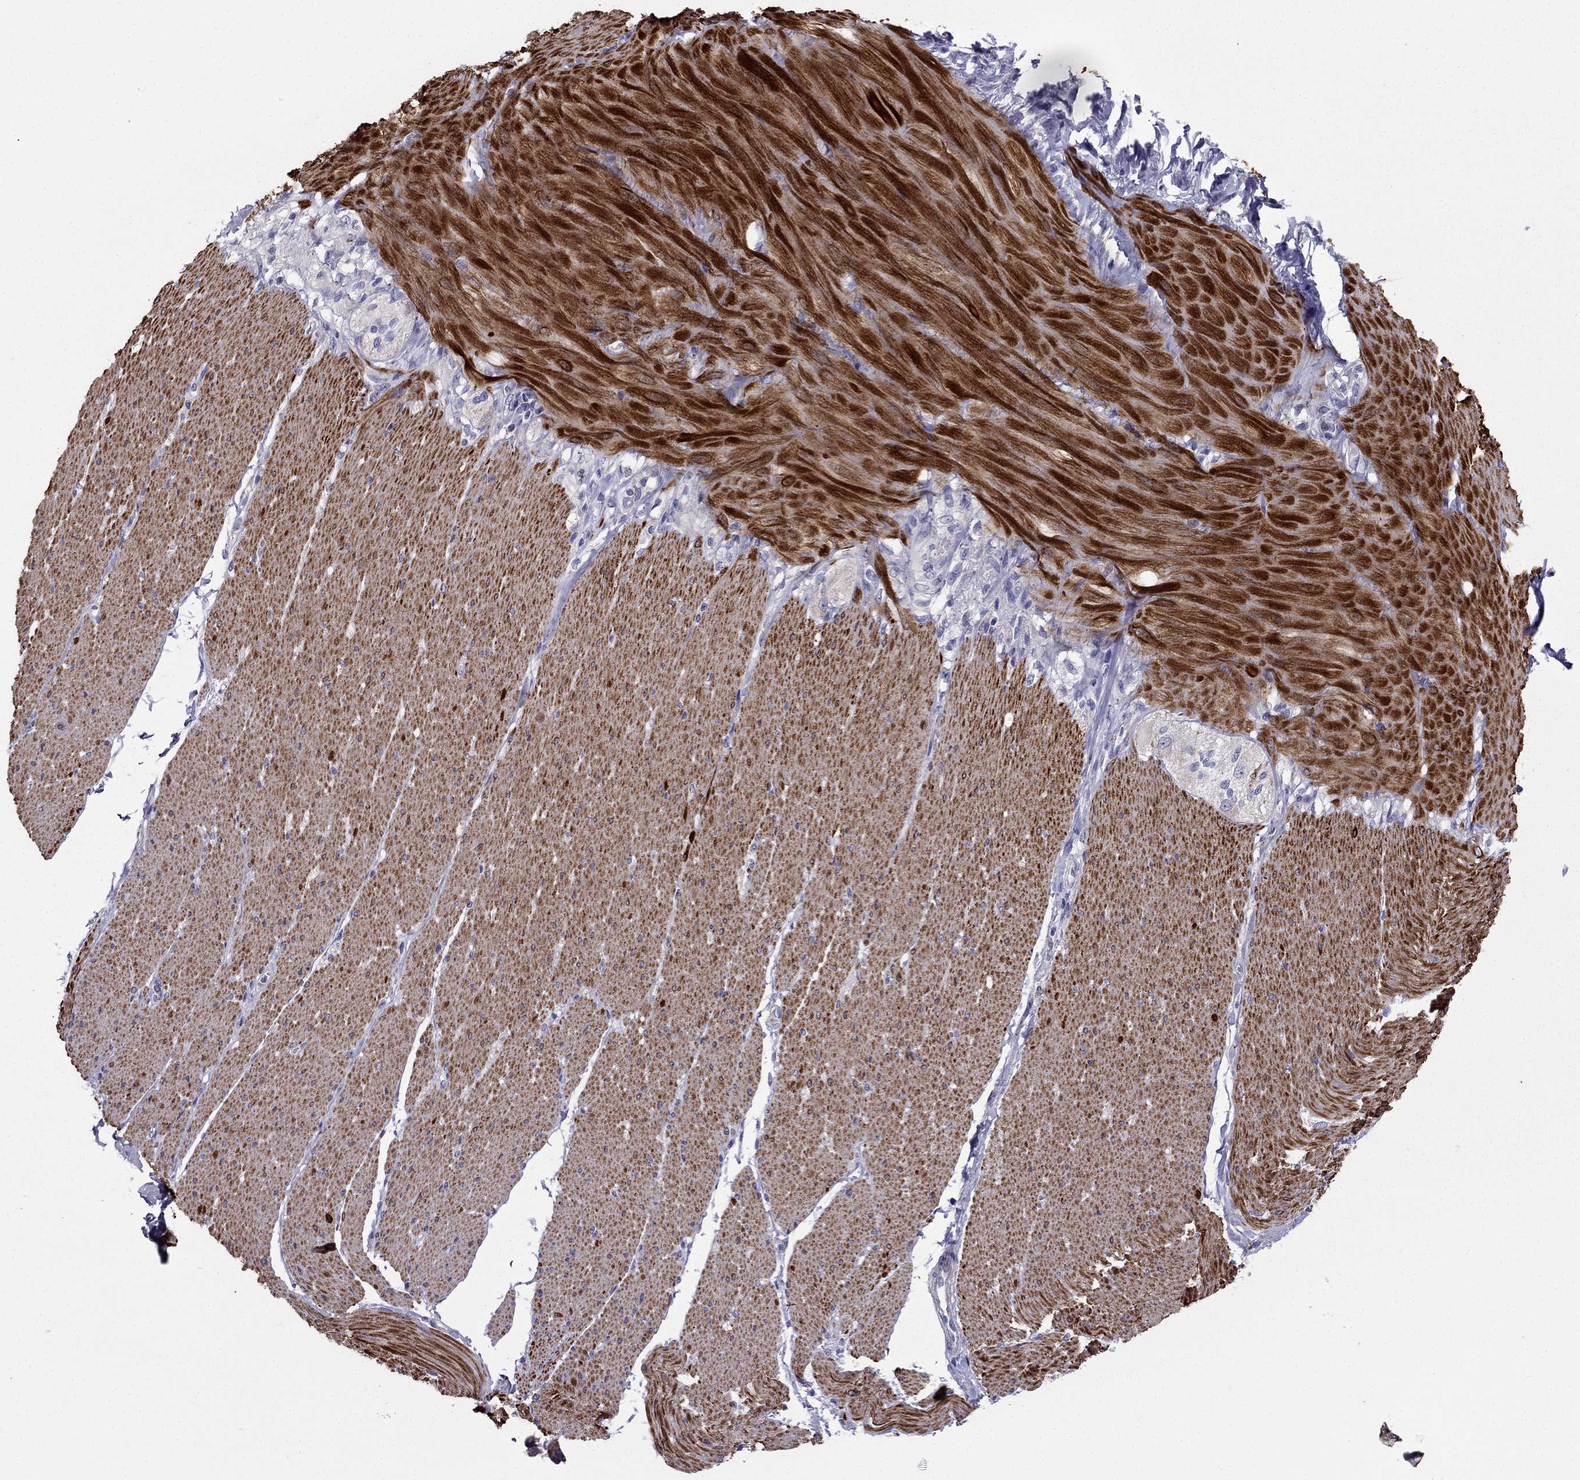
{"staining": {"intensity": "negative", "quantity": "none", "location": "none"}, "tissue": "adipose tissue", "cell_type": "Adipocytes", "image_type": "normal", "snomed": [{"axis": "morphology", "description": "Normal tissue, NOS"}, {"axis": "topography", "description": "Smooth muscle"}, {"axis": "topography", "description": "Duodenum"}, {"axis": "topography", "description": "Peripheral nerve tissue"}], "caption": "Adipose tissue stained for a protein using immunohistochemistry reveals no staining adipocytes.", "gene": "DSC1", "patient": {"sex": "female", "age": 61}}